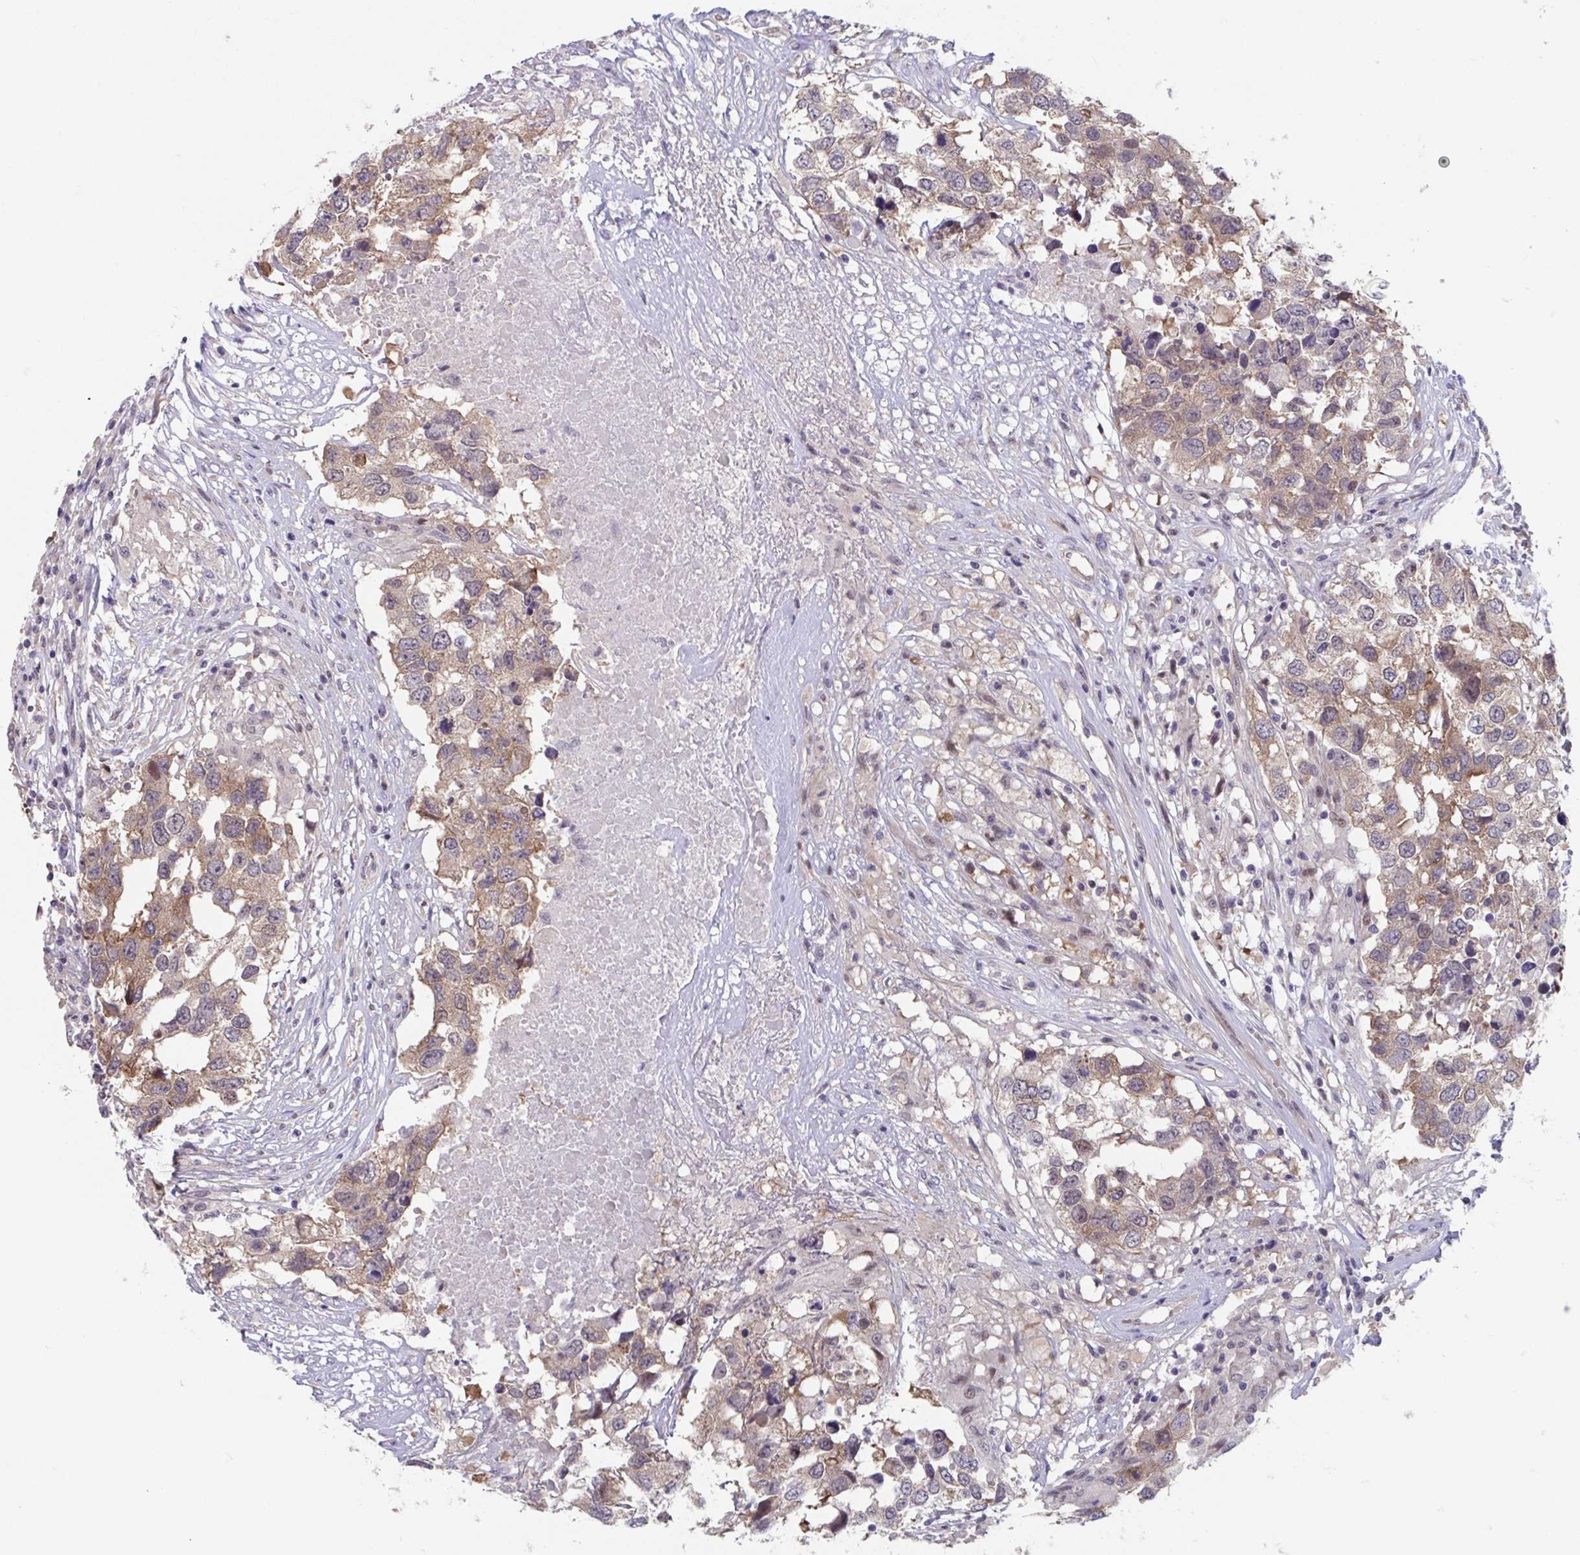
{"staining": {"intensity": "moderate", "quantity": "25%-75%", "location": "cytoplasmic/membranous"}, "tissue": "testis cancer", "cell_type": "Tumor cells", "image_type": "cancer", "snomed": [{"axis": "morphology", "description": "Carcinoma, Embryonal, NOS"}, {"axis": "topography", "description": "Testis"}], "caption": "Embryonal carcinoma (testis) stained with a protein marker exhibits moderate staining in tumor cells.", "gene": "RIOK1", "patient": {"sex": "male", "age": 83}}